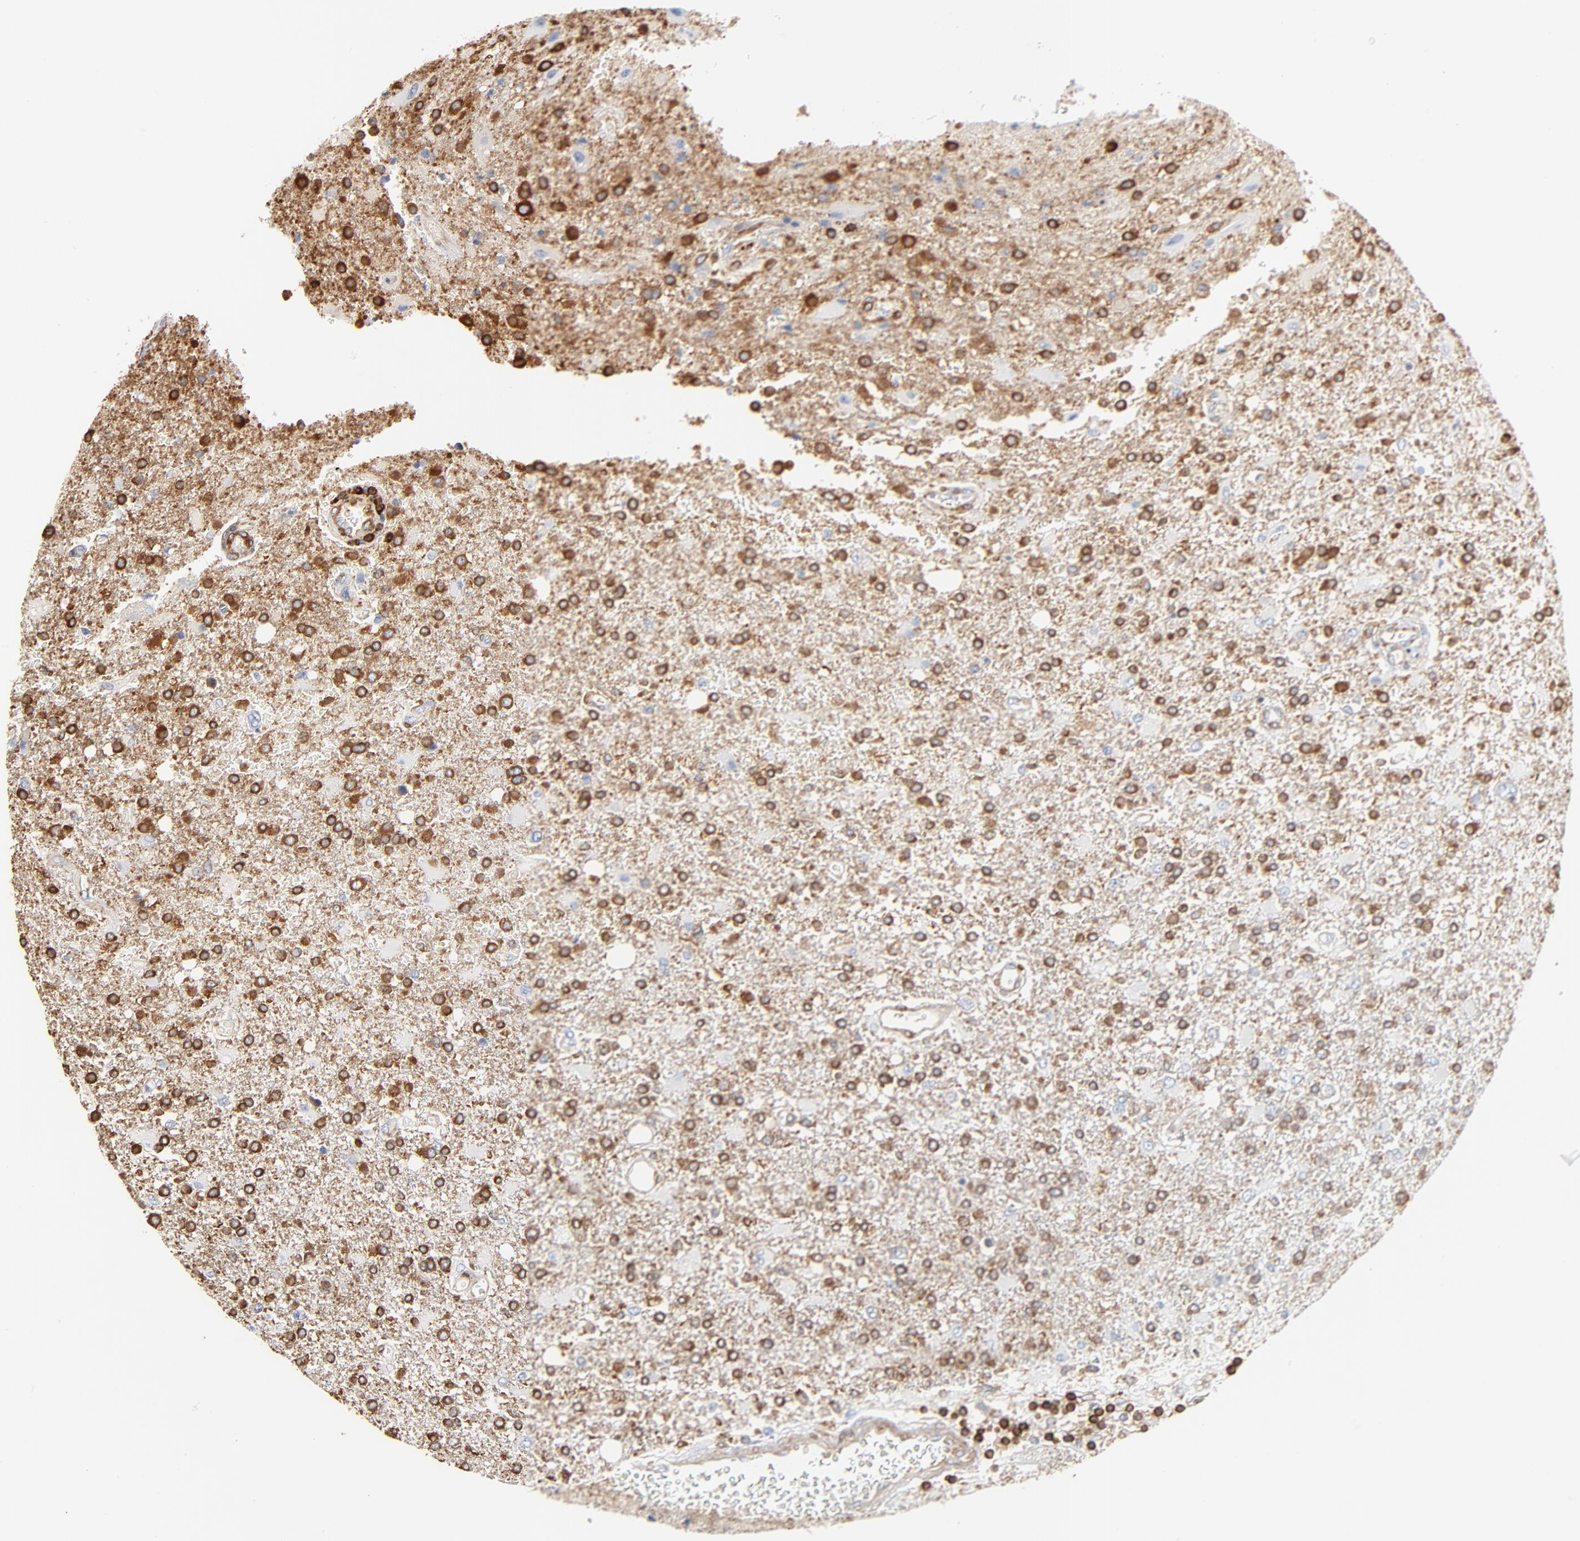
{"staining": {"intensity": "moderate", "quantity": "25%-75%", "location": "cytoplasmic/membranous"}, "tissue": "glioma", "cell_type": "Tumor cells", "image_type": "cancer", "snomed": [{"axis": "morphology", "description": "Glioma, malignant, High grade"}, {"axis": "topography", "description": "Cerebral cortex"}], "caption": "Brown immunohistochemical staining in glioma shows moderate cytoplasmic/membranous staining in approximately 25%-75% of tumor cells.", "gene": "SH3KBP1", "patient": {"sex": "male", "age": 79}}